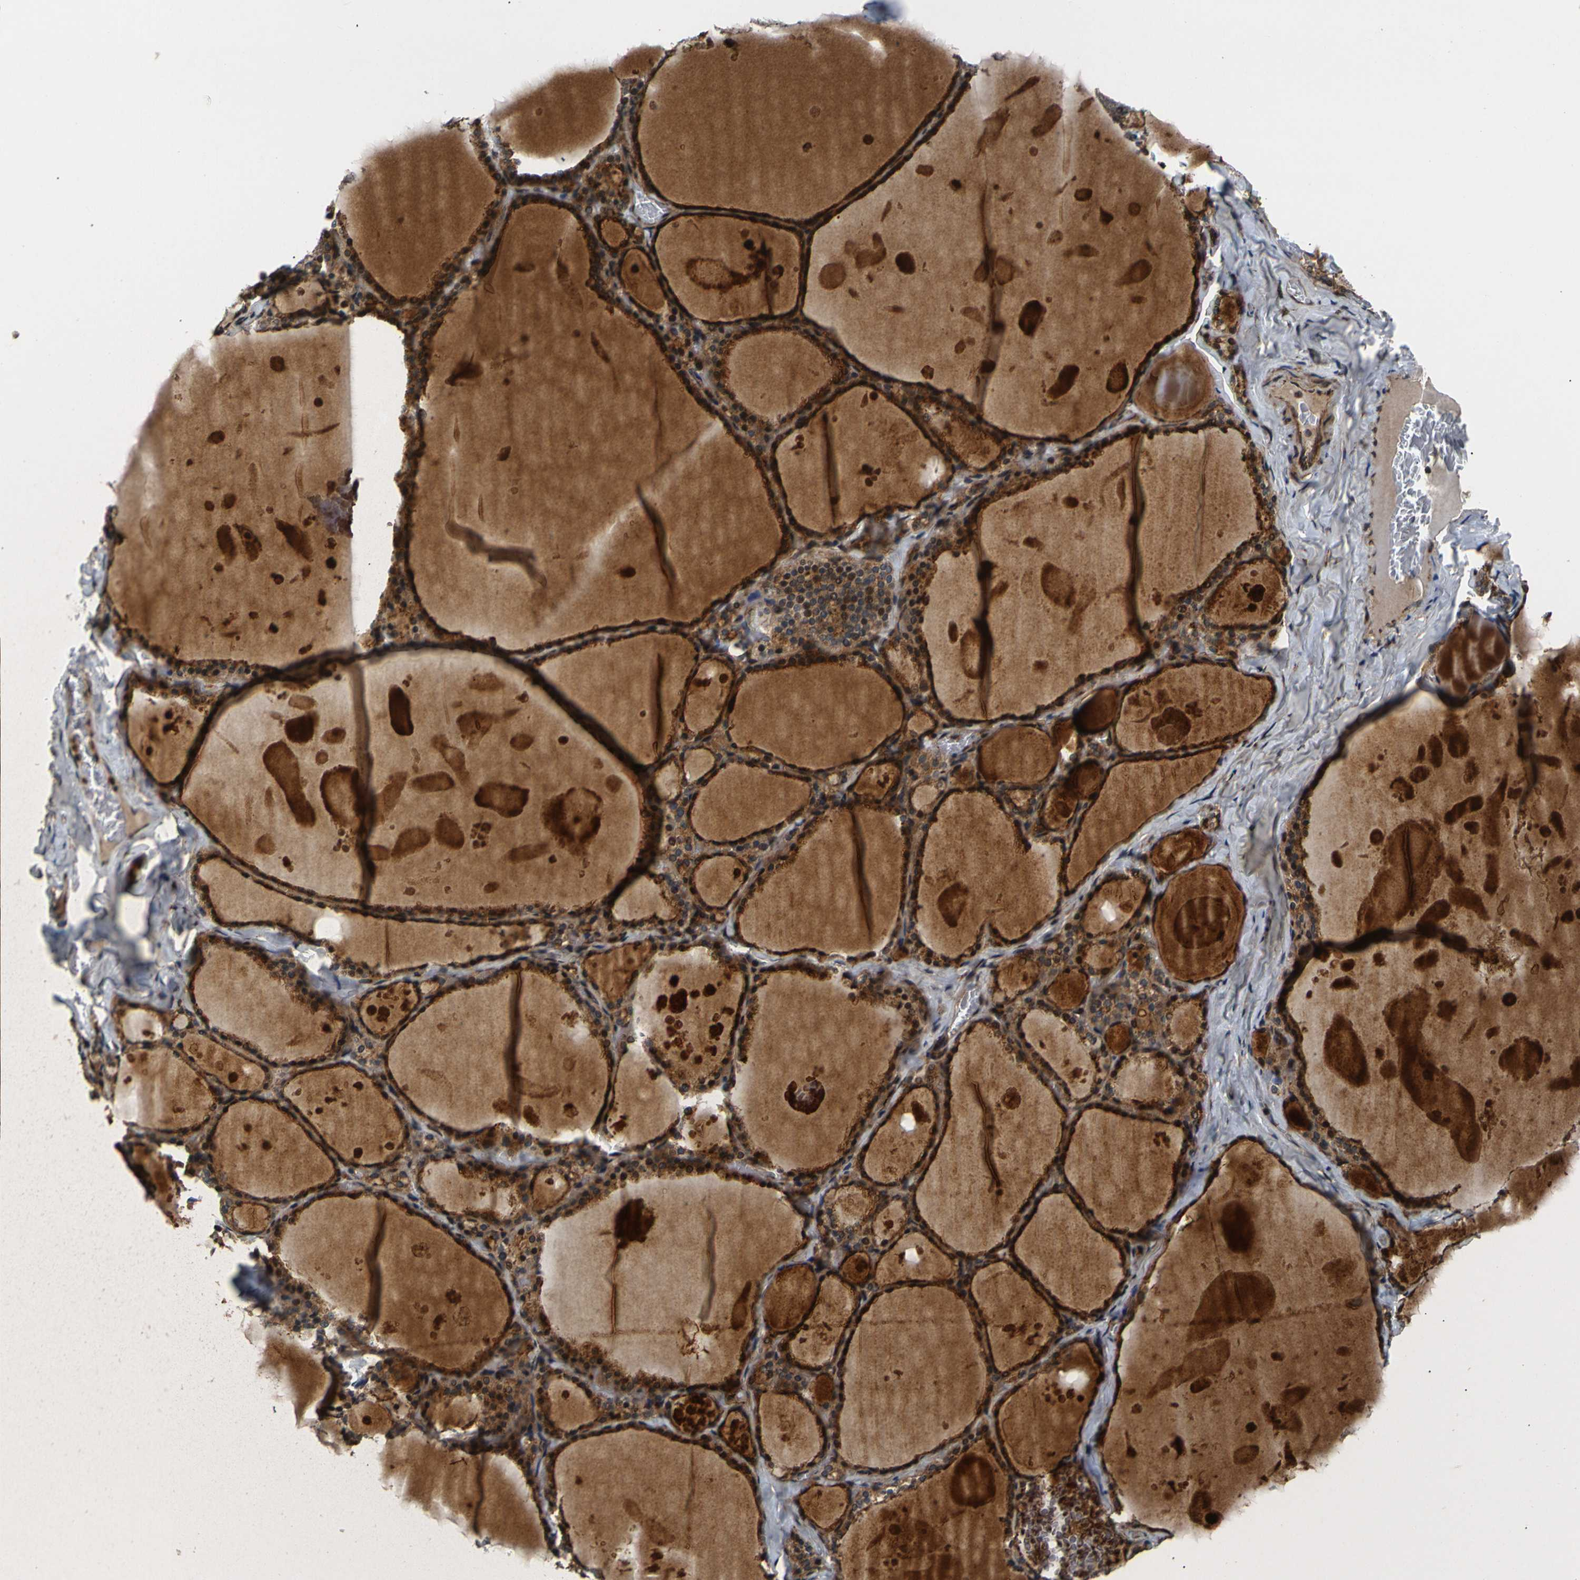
{"staining": {"intensity": "strong", "quantity": ">75%", "location": "cytoplasmic/membranous"}, "tissue": "thyroid gland", "cell_type": "Glandular cells", "image_type": "normal", "snomed": [{"axis": "morphology", "description": "Normal tissue, NOS"}, {"axis": "topography", "description": "Thyroid gland"}], "caption": "DAB immunohistochemical staining of benign human thyroid gland displays strong cytoplasmic/membranous protein staining in approximately >75% of glandular cells.", "gene": "AKAP9", "patient": {"sex": "male", "age": 56}}